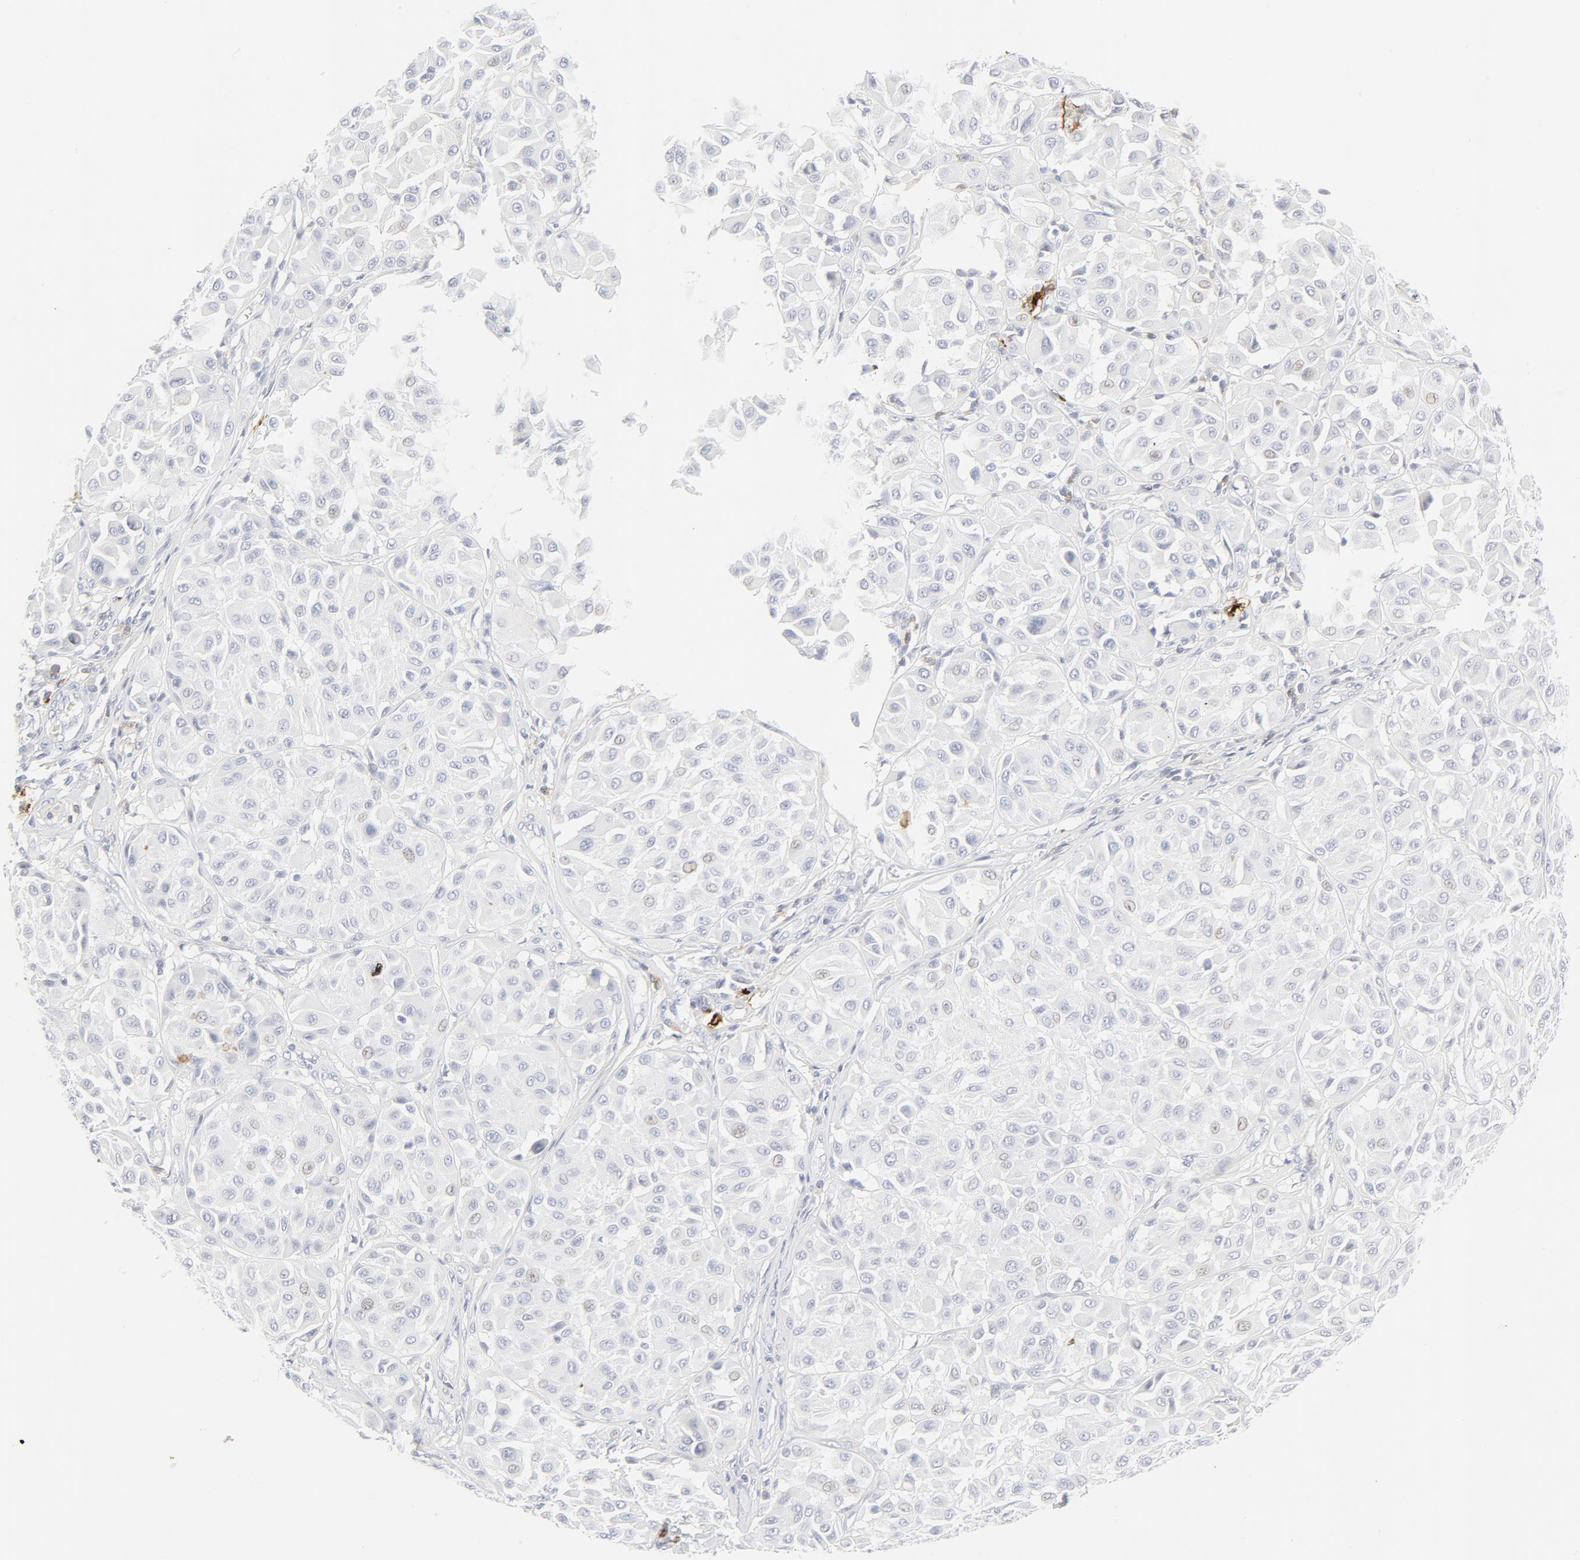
{"staining": {"intensity": "weak", "quantity": "<25%", "location": "nuclear"}, "tissue": "melanoma", "cell_type": "Tumor cells", "image_type": "cancer", "snomed": [{"axis": "morphology", "description": "Malignant melanoma, Metastatic site"}, {"axis": "topography", "description": "Soft tissue"}], "caption": "Tumor cells are negative for brown protein staining in melanoma. Brightfield microscopy of immunohistochemistry stained with DAB (brown) and hematoxylin (blue), captured at high magnification.", "gene": "CCR7", "patient": {"sex": "male", "age": 41}}